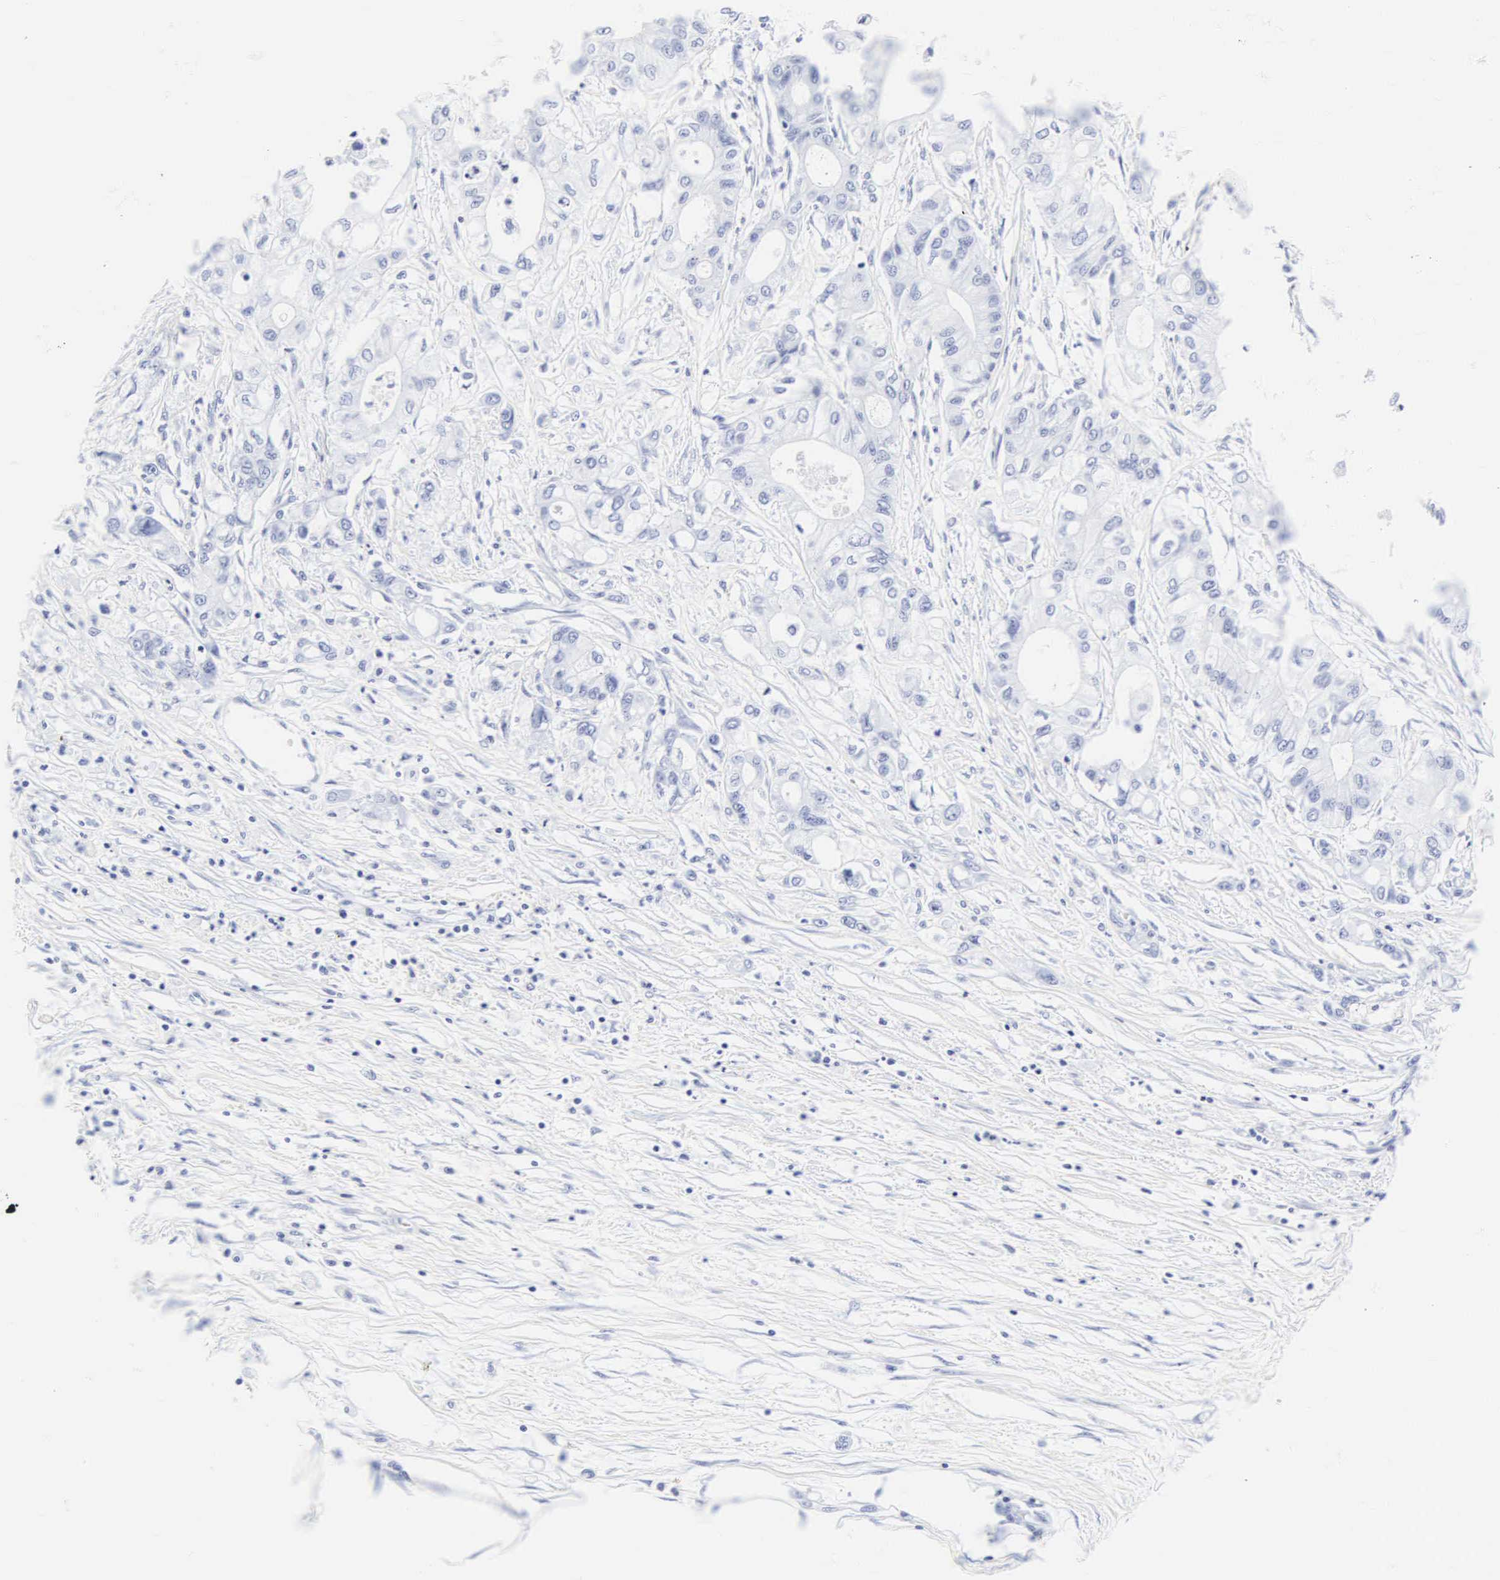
{"staining": {"intensity": "negative", "quantity": "none", "location": "none"}, "tissue": "pancreatic cancer", "cell_type": "Tumor cells", "image_type": "cancer", "snomed": [{"axis": "morphology", "description": "Adenocarcinoma, NOS"}, {"axis": "topography", "description": "Pancreas"}], "caption": "Protein analysis of adenocarcinoma (pancreatic) reveals no significant positivity in tumor cells.", "gene": "CGB3", "patient": {"sex": "male", "age": 79}}